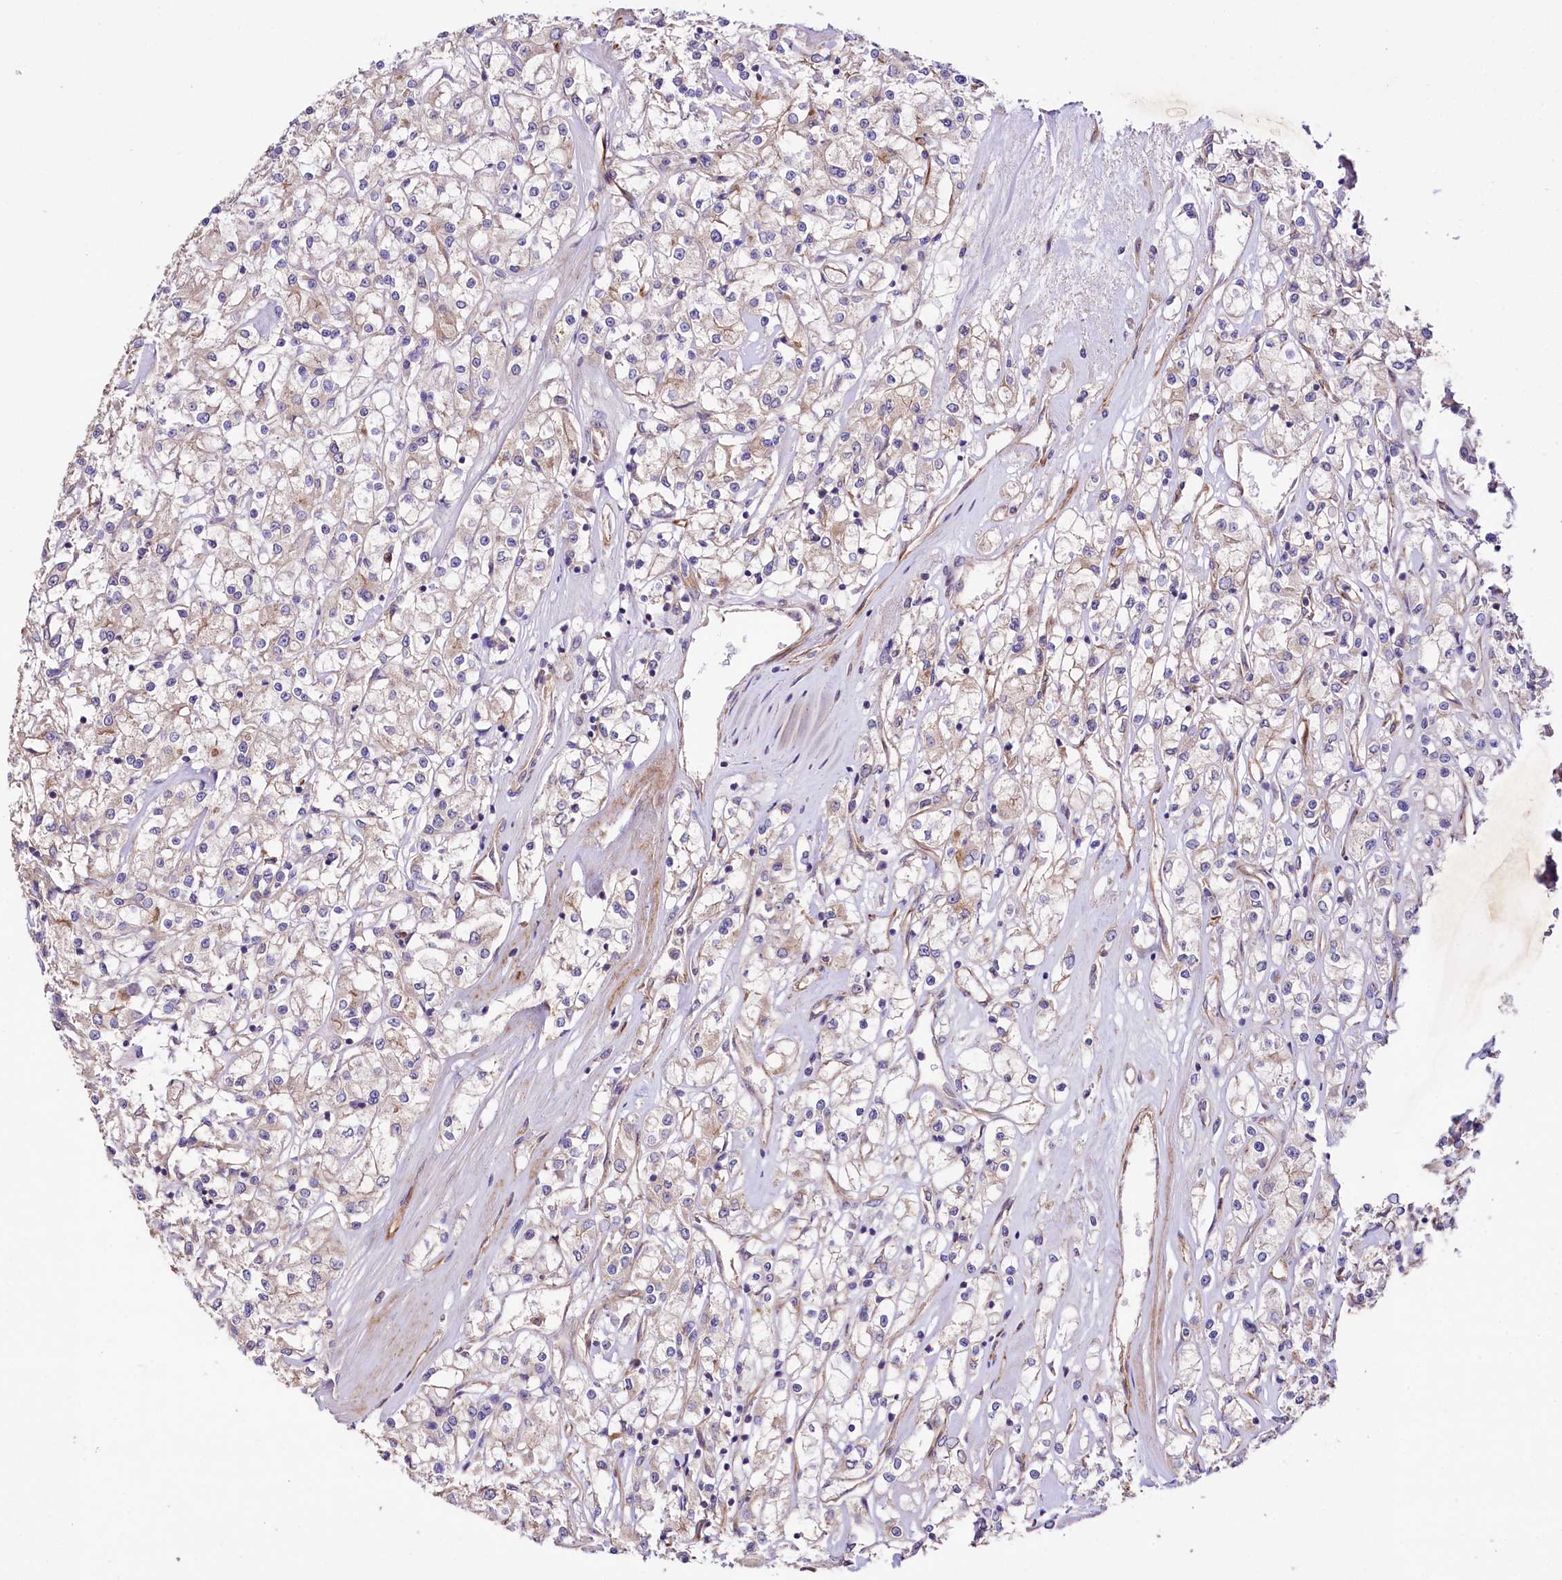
{"staining": {"intensity": "weak", "quantity": "<25%", "location": "cytoplasmic/membranous"}, "tissue": "renal cancer", "cell_type": "Tumor cells", "image_type": "cancer", "snomed": [{"axis": "morphology", "description": "Adenocarcinoma, NOS"}, {"axis": "topography", "description": "Kidney"}], "caption": "This is an IHC image of renal adenocarcinoma. There is no staining in tumor cells.", "gene": "SPATS2", "patient": {"sex": "female", "age": 59}}